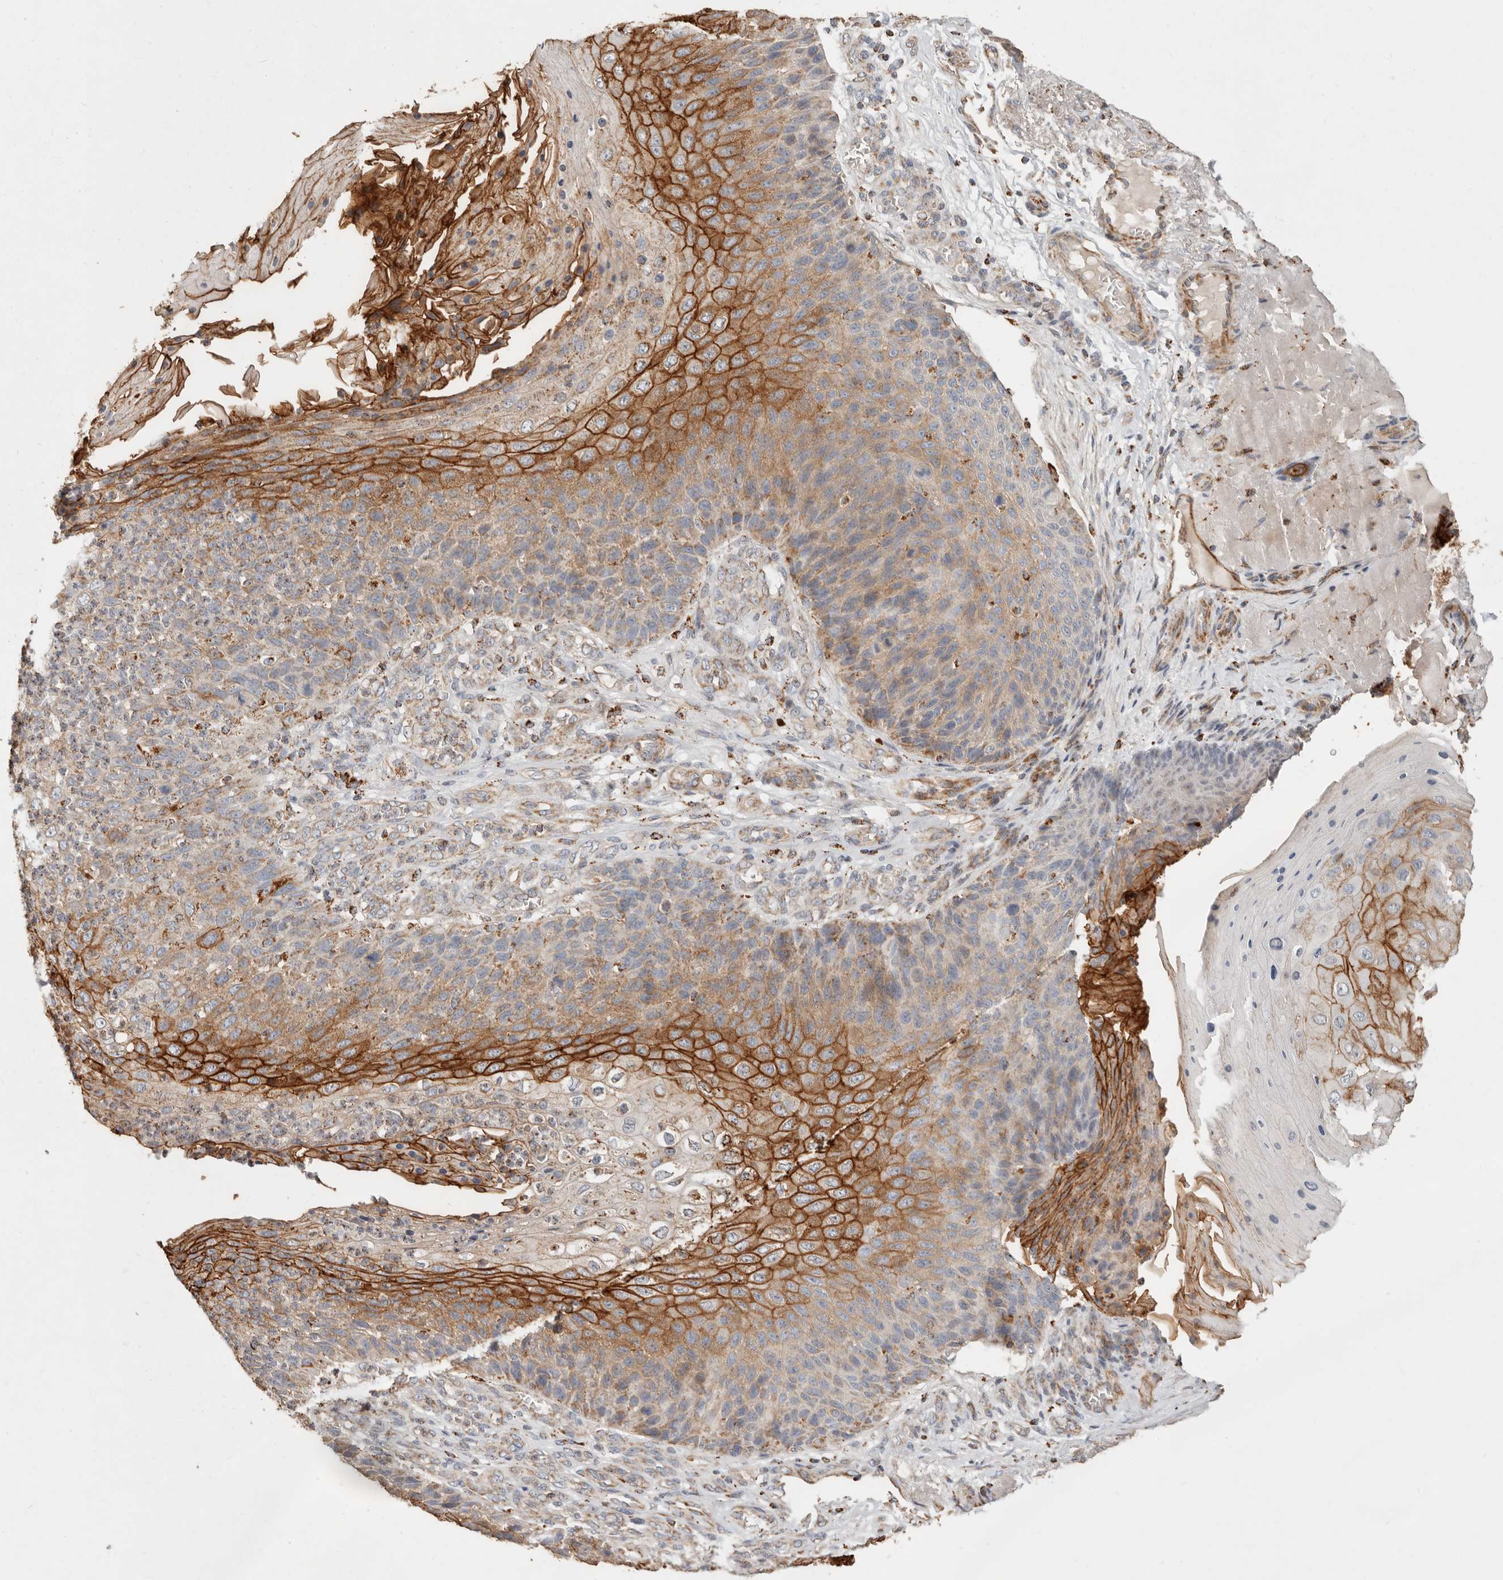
{"staining": {"intensity": "strong", "quantity": "25%-75%", "location": "cytoplasmic/membranous"}, "tissue": "skin cancer", "cell_type": "Tumor cells", "image_type": "cancer", "snomed": [{"axis": "morphology", "description": "Squamous cell carcinoma, NOS"}, {"axis": "topography", "description": "Skin"}], "caption": "Immunohistochemical staining of human squamous cell carcinoma (skin) reveals high levels of strong cytoplasmic/membranous protein positivity in approximately 25%-75% of tumor cells.", "gene": "ARHGEF10L", "patient": {"sex": "female", "age": 88}}